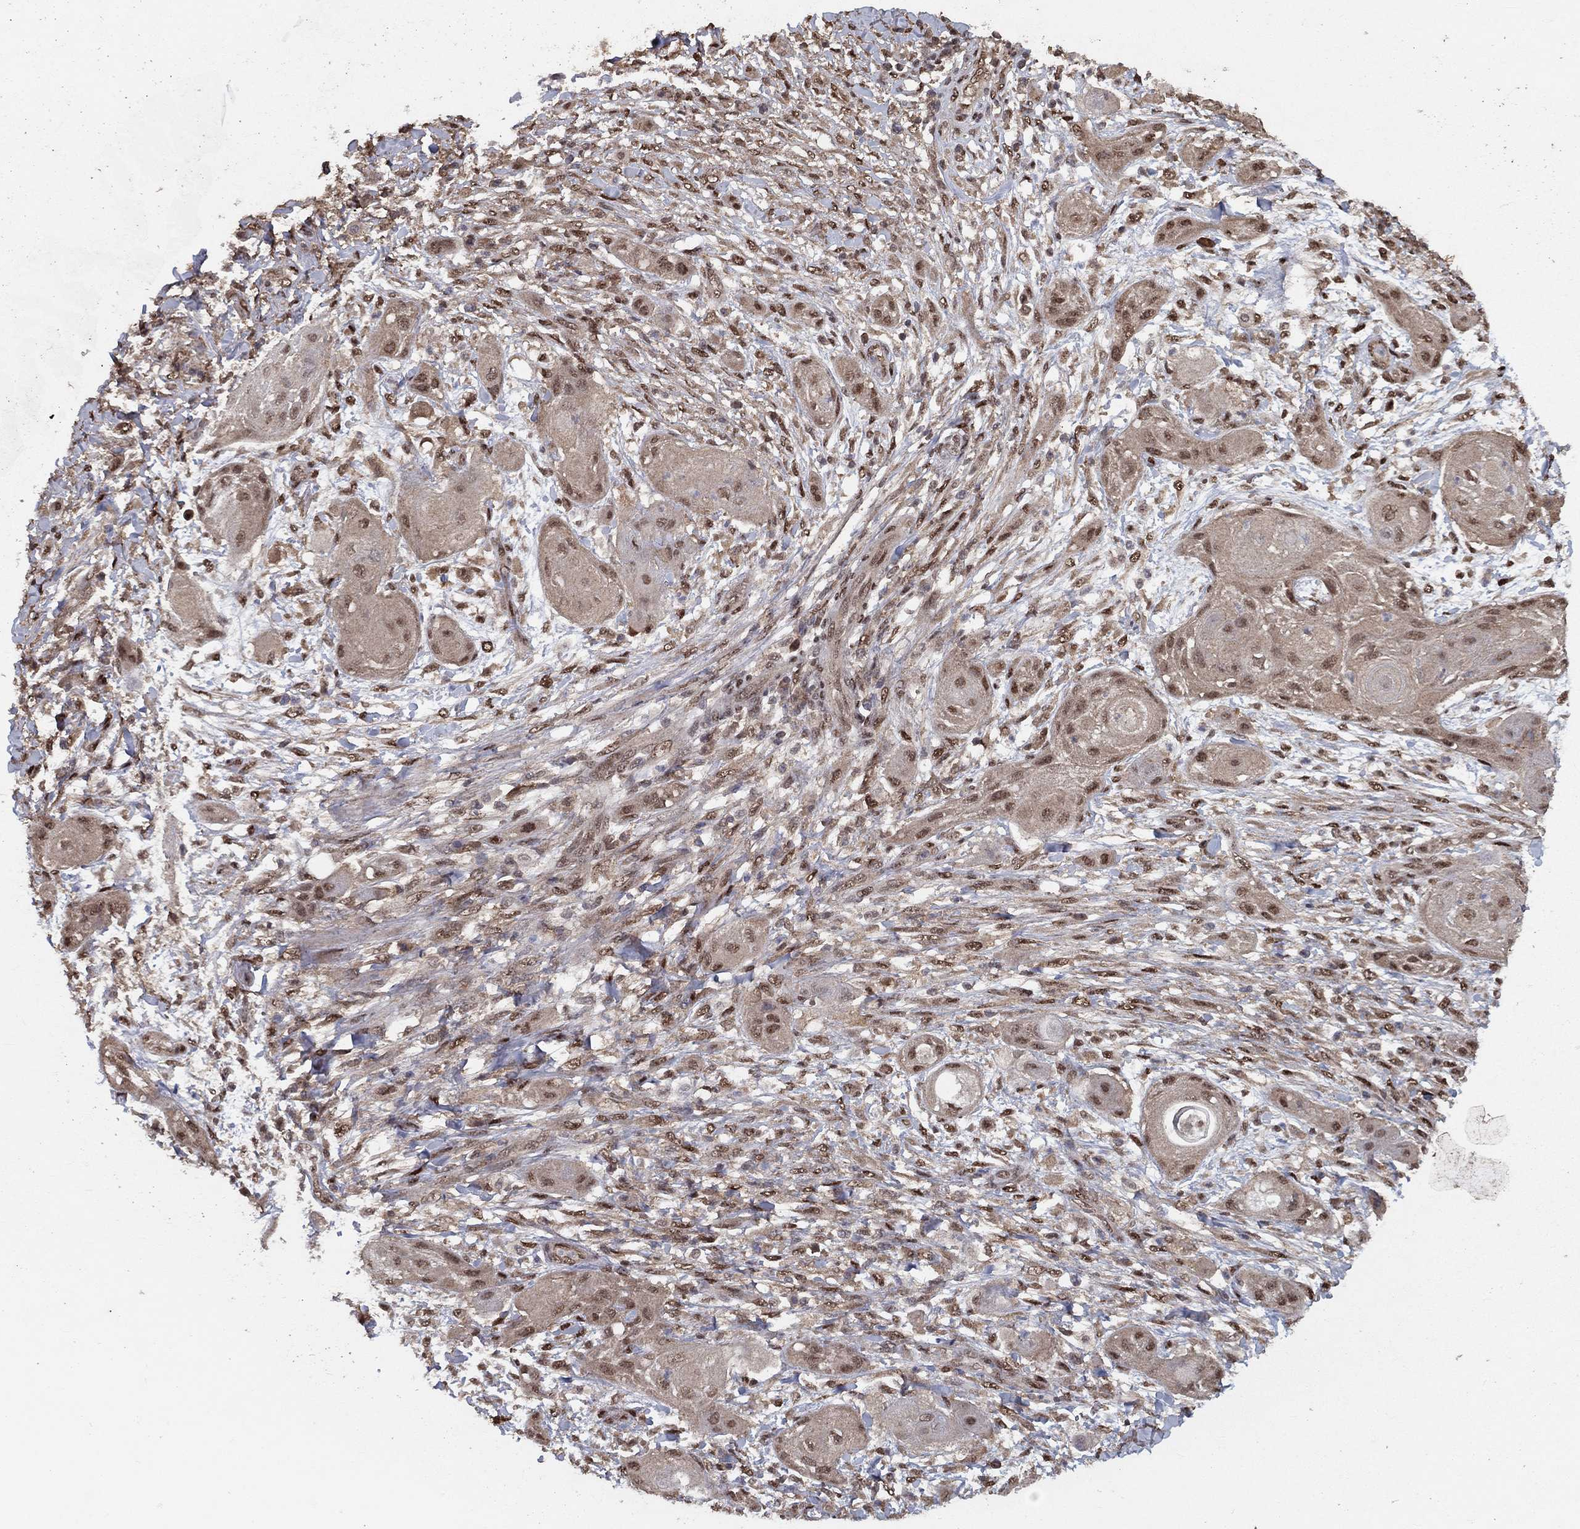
{"staining": {"intensity": "moderate", "quantity": "25%-75%", "location": "nuclear"}, "tissue": "skin cancer", "cell_type": "Tumor cells", "image_type": "cancer", "snomed": [{"axis": "morphology", "description": "Squamous cell carcinoma, NOS"}, {"axis": "topography", "description": "Skin"}], "caption": "Immunohistochemical staining of human squamous cell carcinoma (skin) demonstrates medium levels of moderate nuclear expression in approximately 25%-75% of tumor cells.", "gene": "CARM1", "patient": {"sex": "male", "age": 62}}